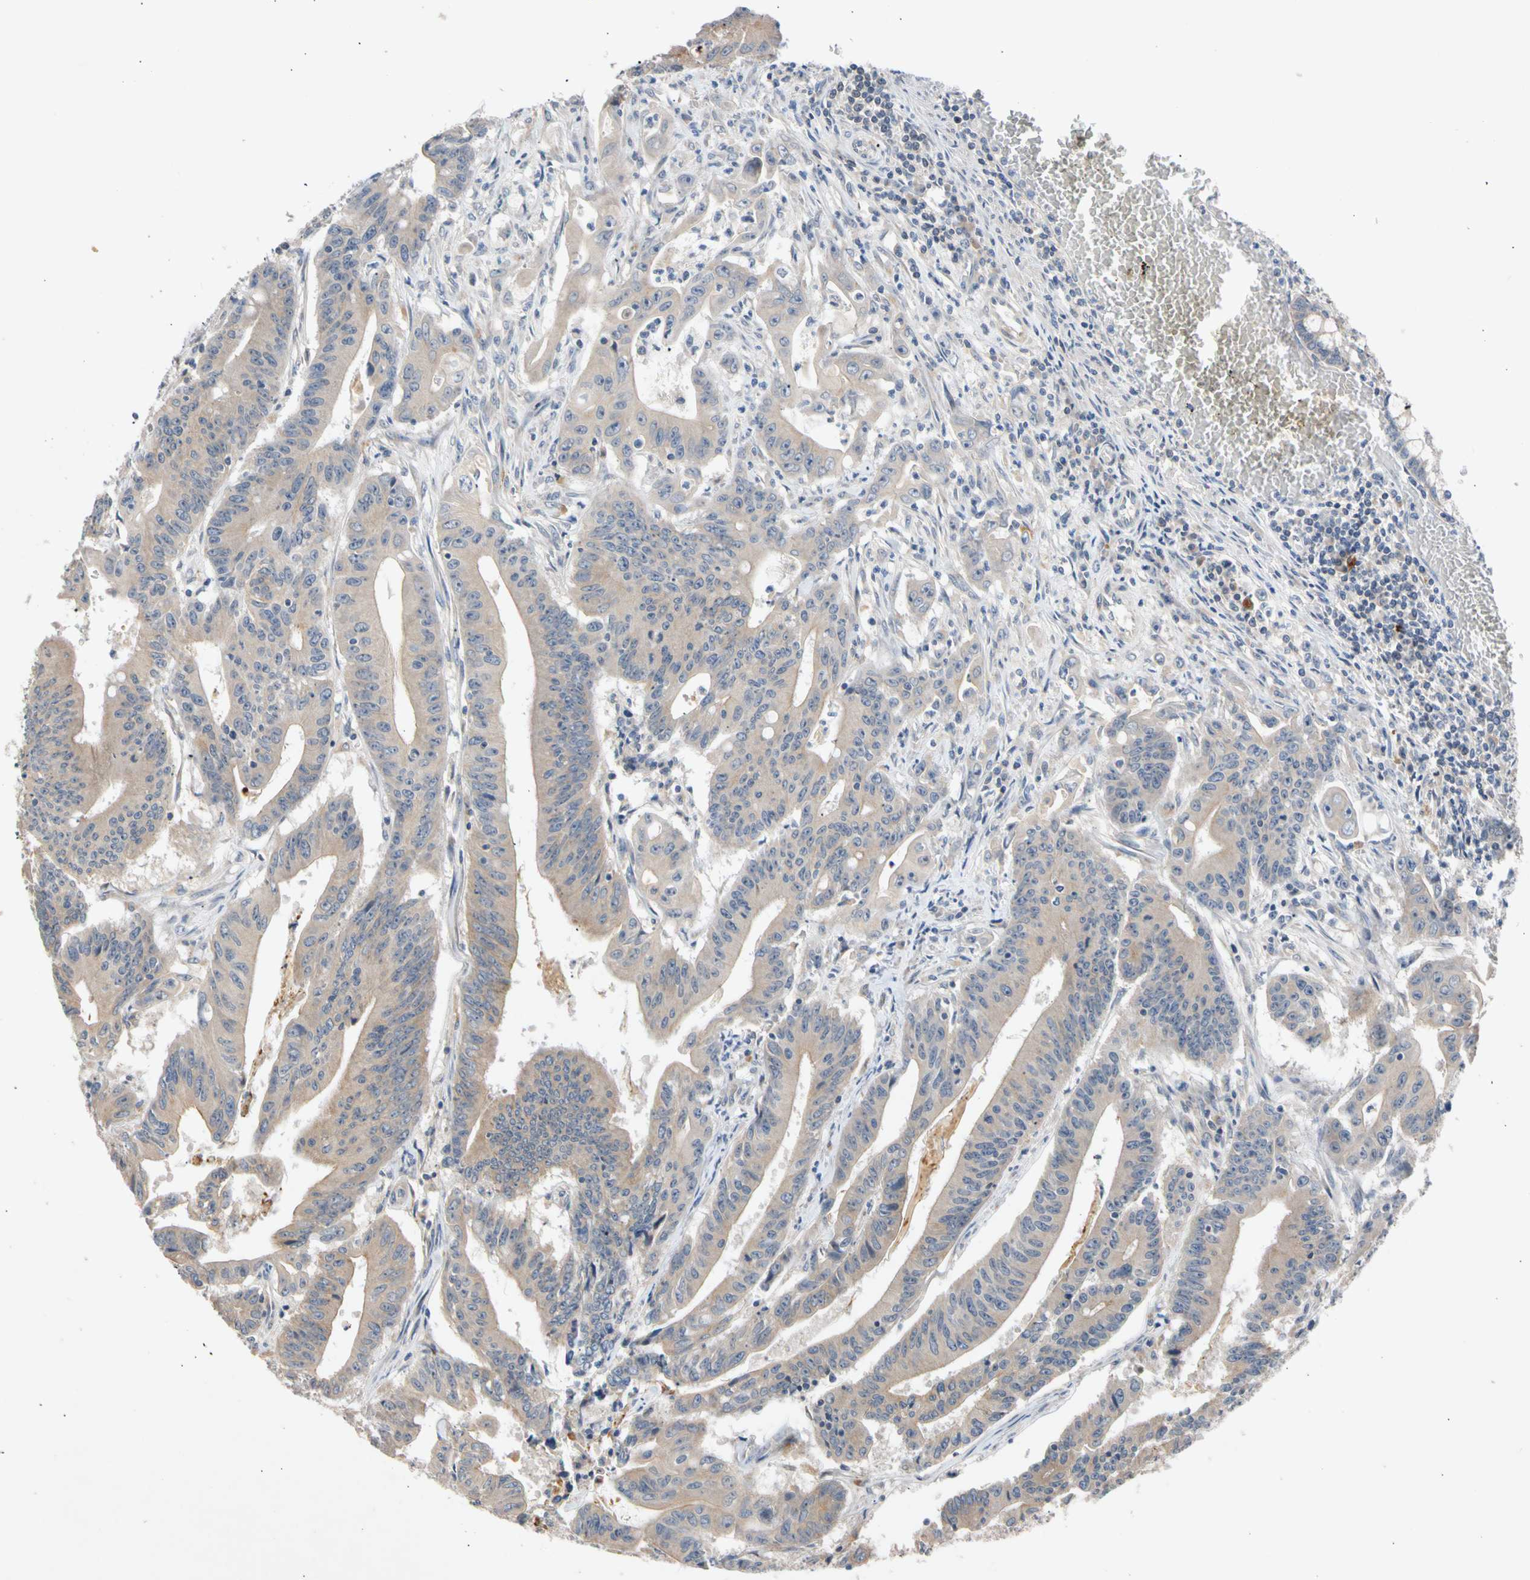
{"staining": {"intensity": "weak", "quantity": ">75%", "location": "cytoplasmic/membranous"}, "tissue": "colorectal cancer", "cell_type": "Tumor cells", "image_type": "cancer", "snomed": [{"axis": "morphology", "description": "Adenocarcinoma, NOS"}, {"axis": "topography", "description": "Colon"}], "caption": "Immunohistochemical staining of human colorectal cancer (adenocarcinoma) reveals low levels of weak cytoplasmic/membranous protein staining in about >75% of tumor cells.", "gene": "CNST", "patient": {"sex": "male", "age": 45}}